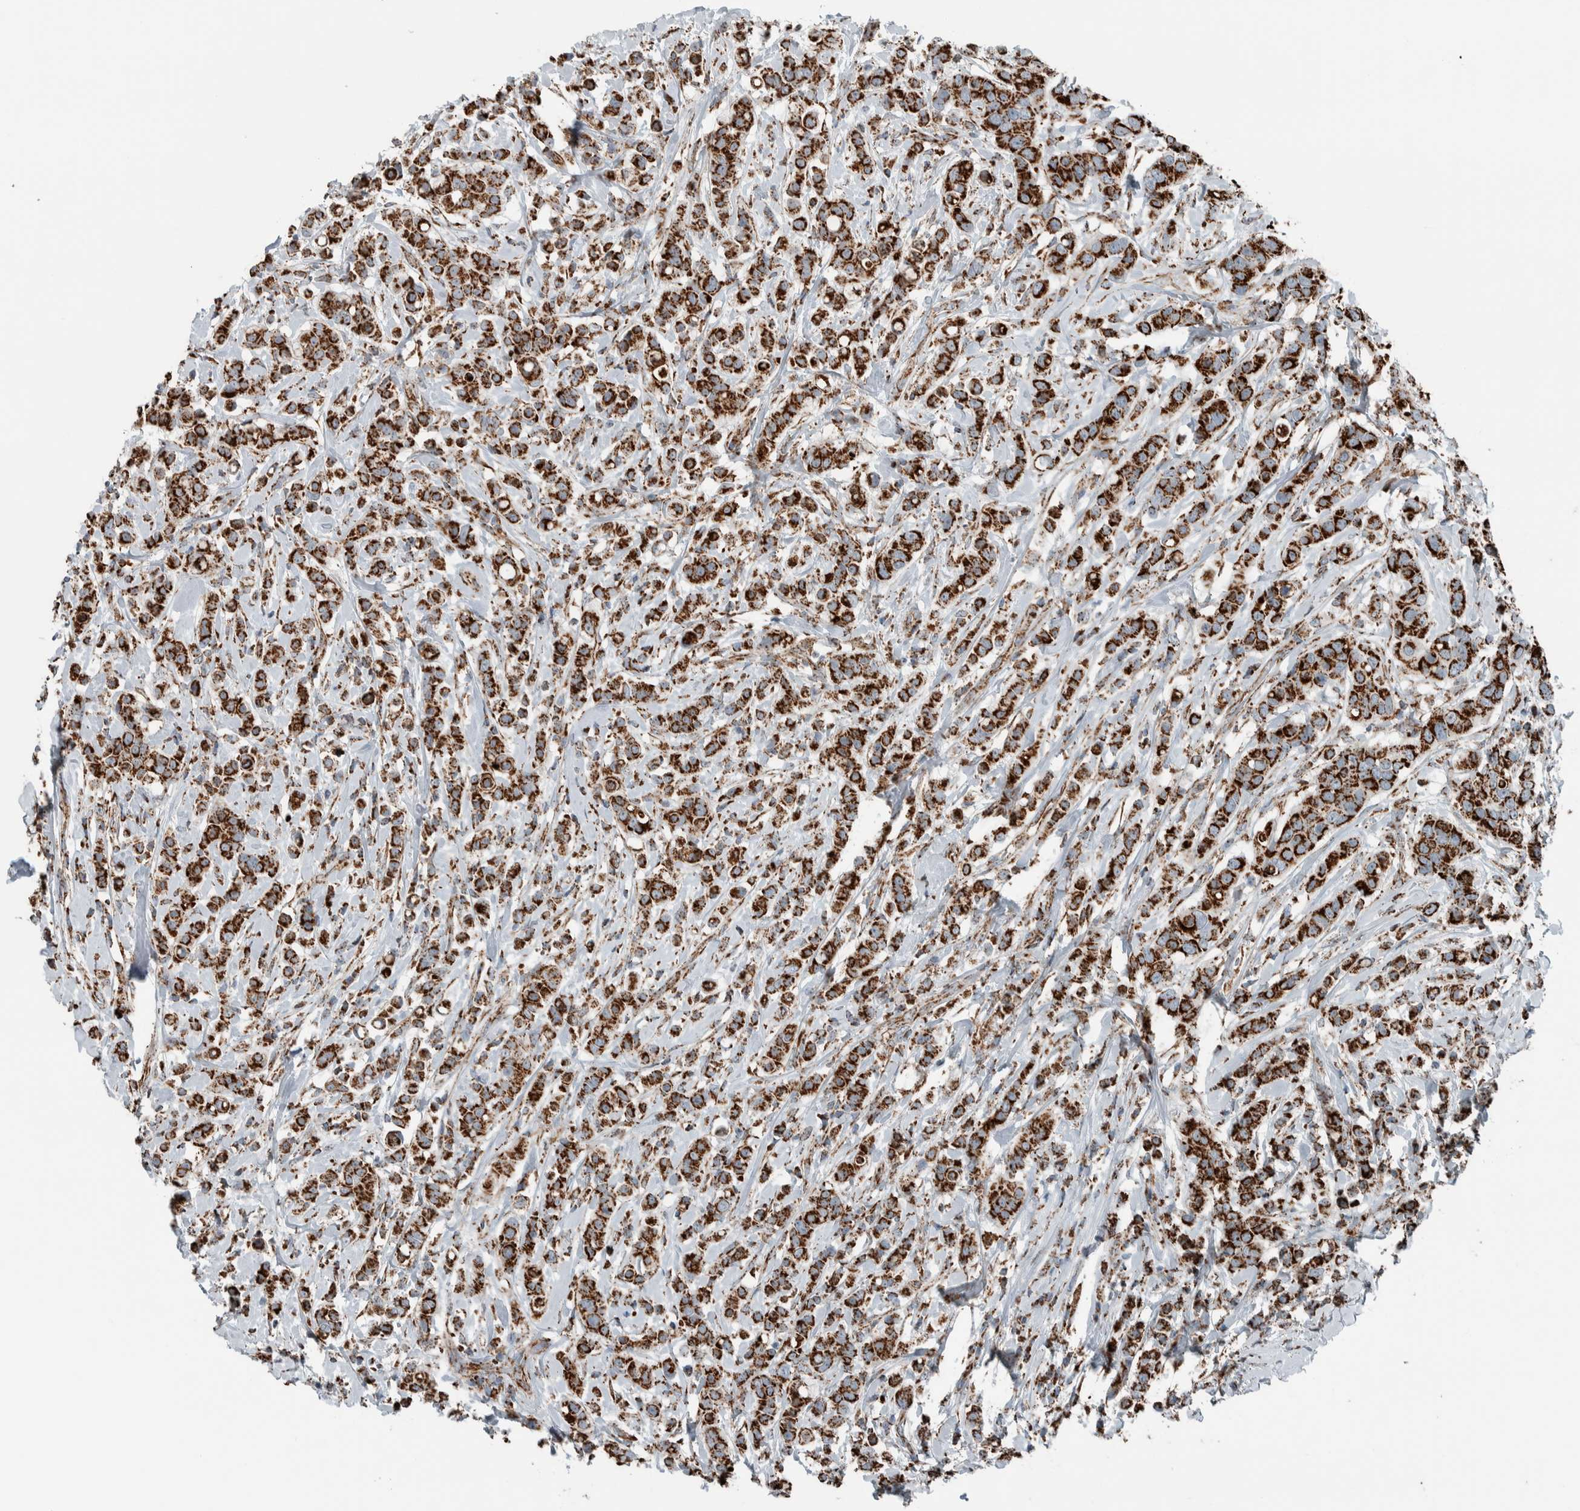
{"staining": {"intensity": "strong", "quantity": ">75%", "location": "cytoplasmic/membranous"}, "tissue": "breast cancer", "cell_type": "Tumor cells", "image_type": "cancer", "snomed": [{"axis": "morphology", "description": "Duct carcinoma"}, {"axis": "topography", "description": "Breast"}], "caption": "Immunohistochemistry histopathology image of neoplastic tissue: breast cancer stained using IHC demonstrates high levels of strong protein expression localized specifically in the cytoplasmic/membranous of tumor cells, appearing as a cytoplasmic/membranous brown color.", "gene": "CNTROB", "patient": {"sex": "female", "age": 27}}